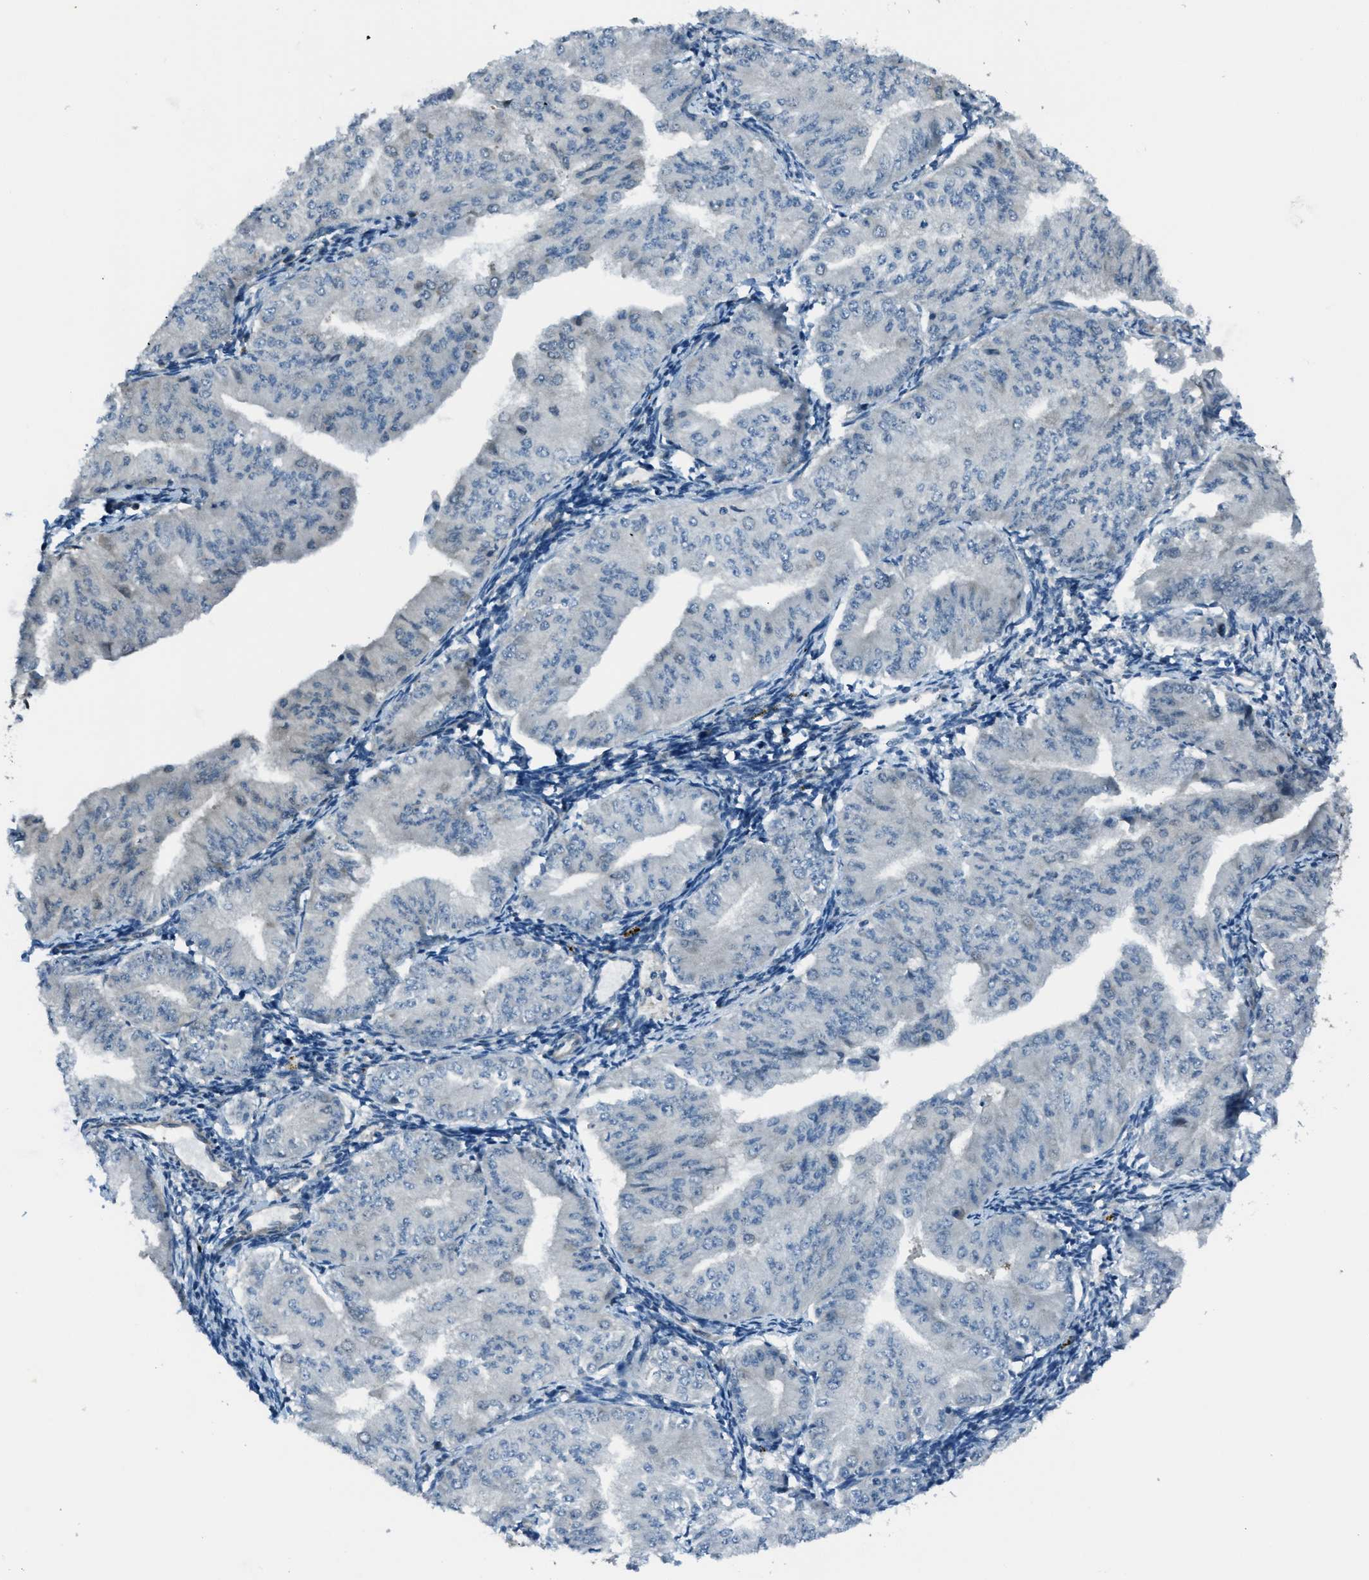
{"staining": {"intensity": "negative", "quantity": "none", "location": "none"}, "tissue": "endometrial cancer", "cell_type": "Tumor cells", "image_type": "cancer", "snomed": [{"axis": "morphology", "description": "Normal tissue, NOS"}, {"axis": "morphology", "description": "Adenocarcinoma, NOS"}, {"axis": "topography", "description": "Endometrium"}], "caption": "Endometrial adenocarcinoma stained for a protein using immunohistochemistry shows no positivity tumor cells.", "gene": "ASAP2", "patient": {"sex": "female", "age": 53}}